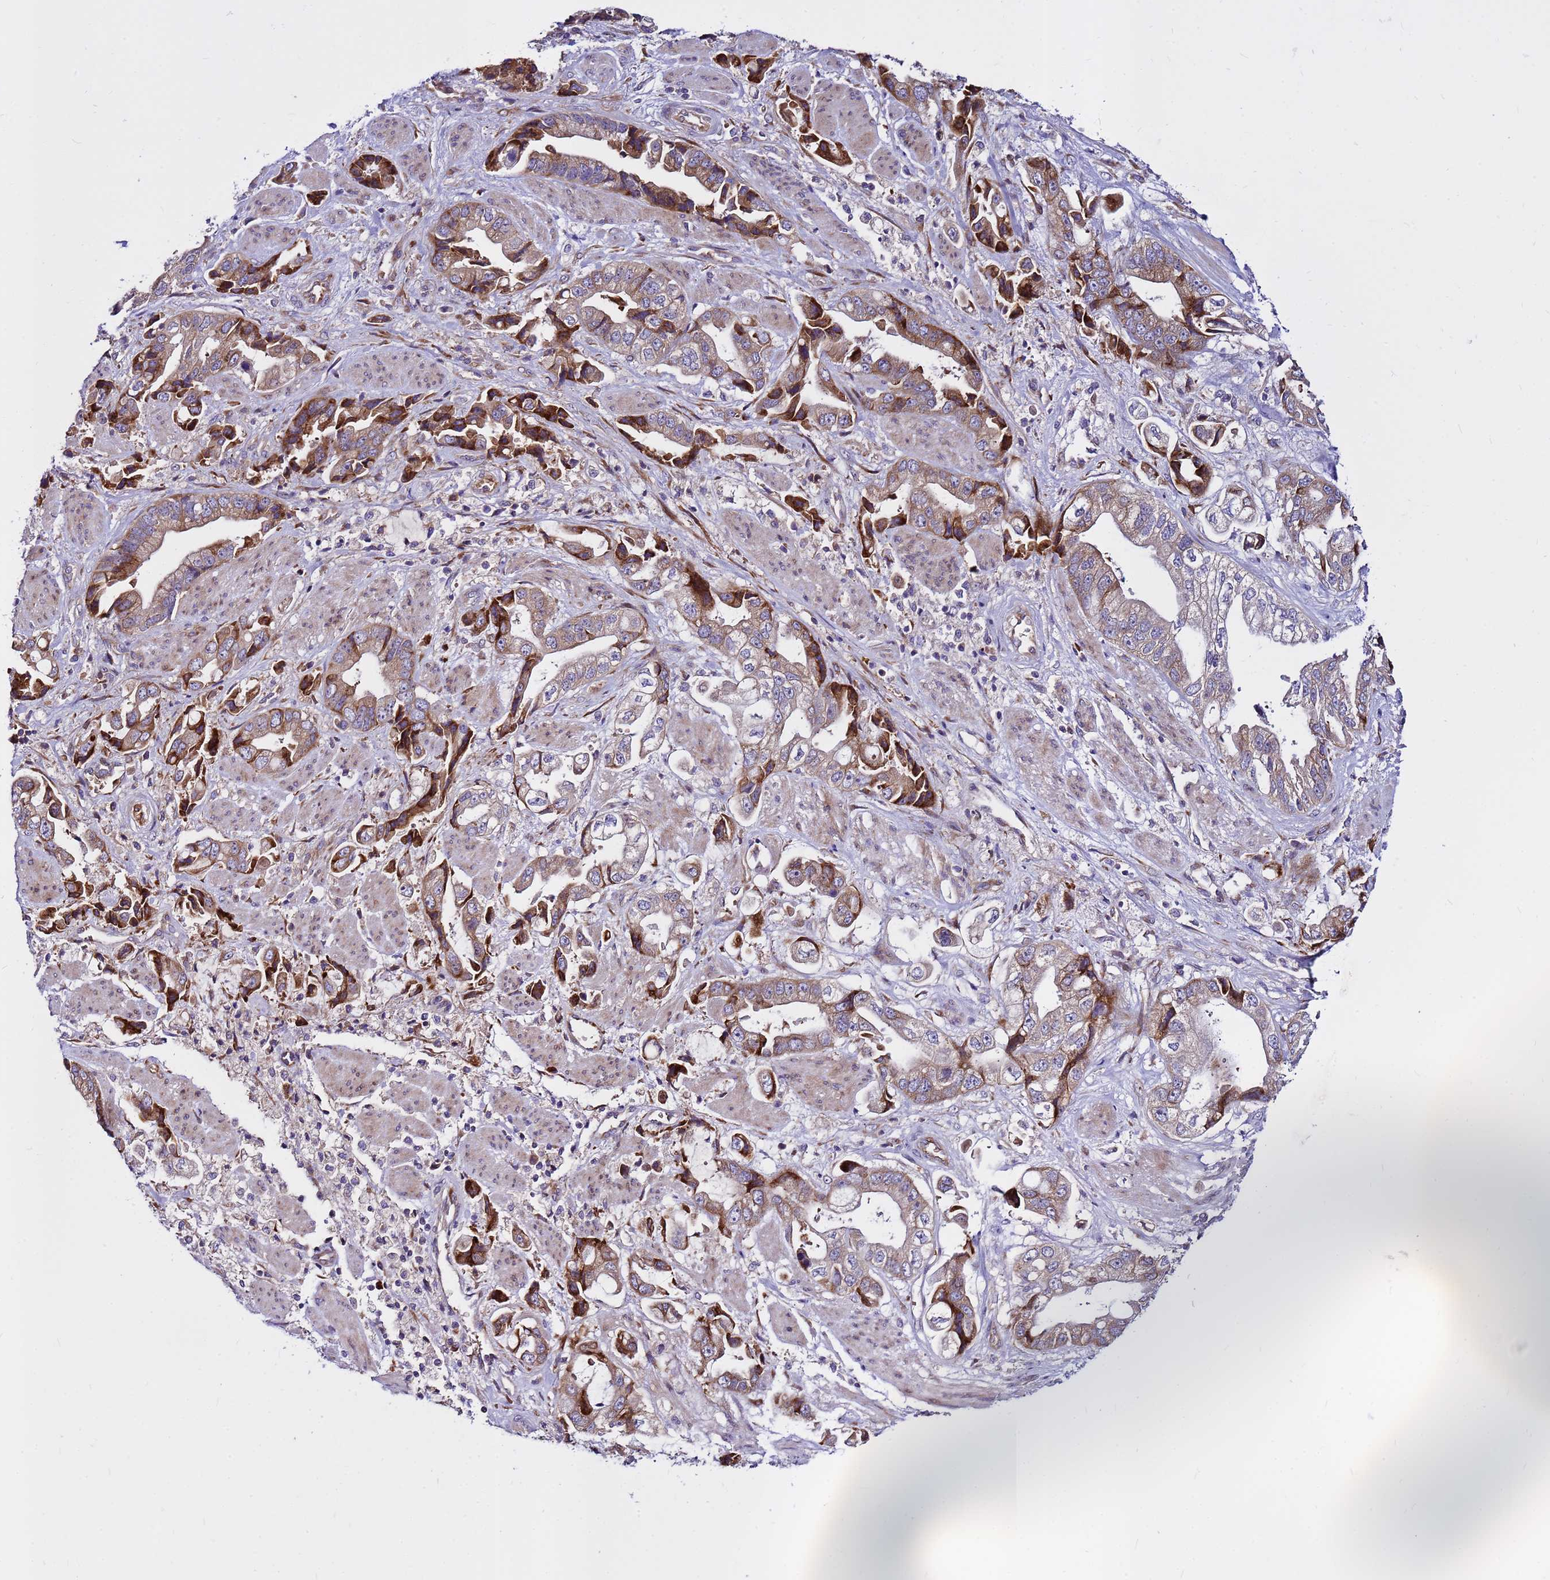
{"staining": {"intensity": "moderate", "quantity": "25%-75%", "location": "cytoplasmic/membranous"}, "tissue": "stomach cancer", "cell_type": "Tumor cells", "image_type": "cancer", "snomed": [{"axis": "morphology", "description": "Adenocarcinoma, NOS"}, {"axis": "topography", "description": "Stomach"}], "caption": "This is an image of immunohistochemistry (IHC) staining of stomach cancer, which shows moderate expression in the cytoplasmic/membranous of tumor cells.", "gene": "ZNF669", "patient": {"sex": "male", "age": 62}}